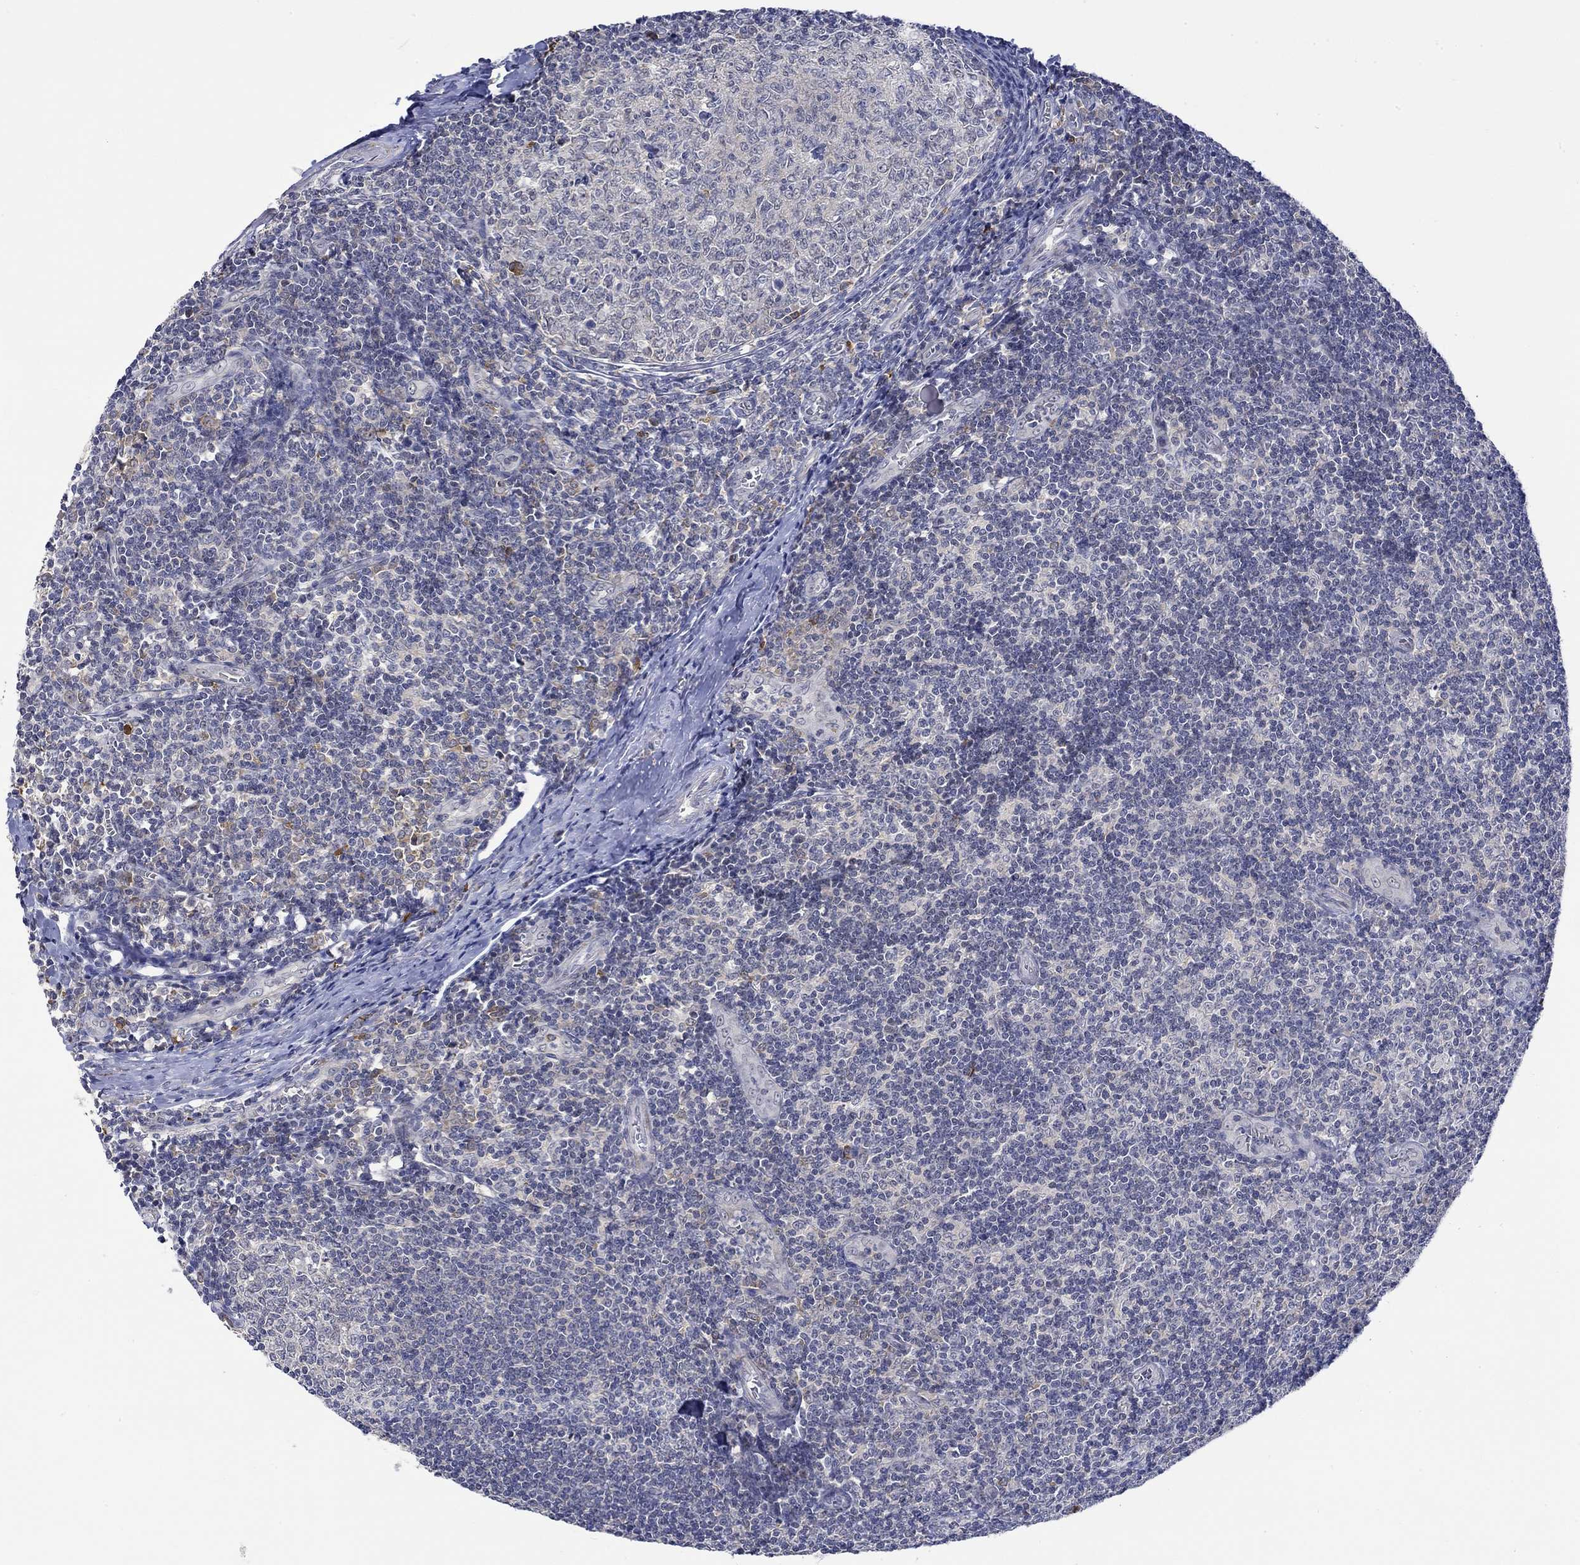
{"staining": {"intensity": "strong", "quantity": "<25%", "location": "cytoplasmic/membranous"}, "tissue": "tonsil", "cell_type": "Germinal center cells", "image_type": "normal", "snomed": [{"axis": "morphology", "description": "Normal tissue, NOS"}, {"axis": "topography", "description": "Tonsil"}], "caption": "Protein staining of benign tonsil displays strong cytoplasmic/membranous expression in approximately <25% of germinal center cells. (DAB (3,3'-diaminobenzidine) IHC, brown staining for protein, blue staining for nuclei).", "gene": "WASF1", "patient": {"sex": "male", "age": 33}}